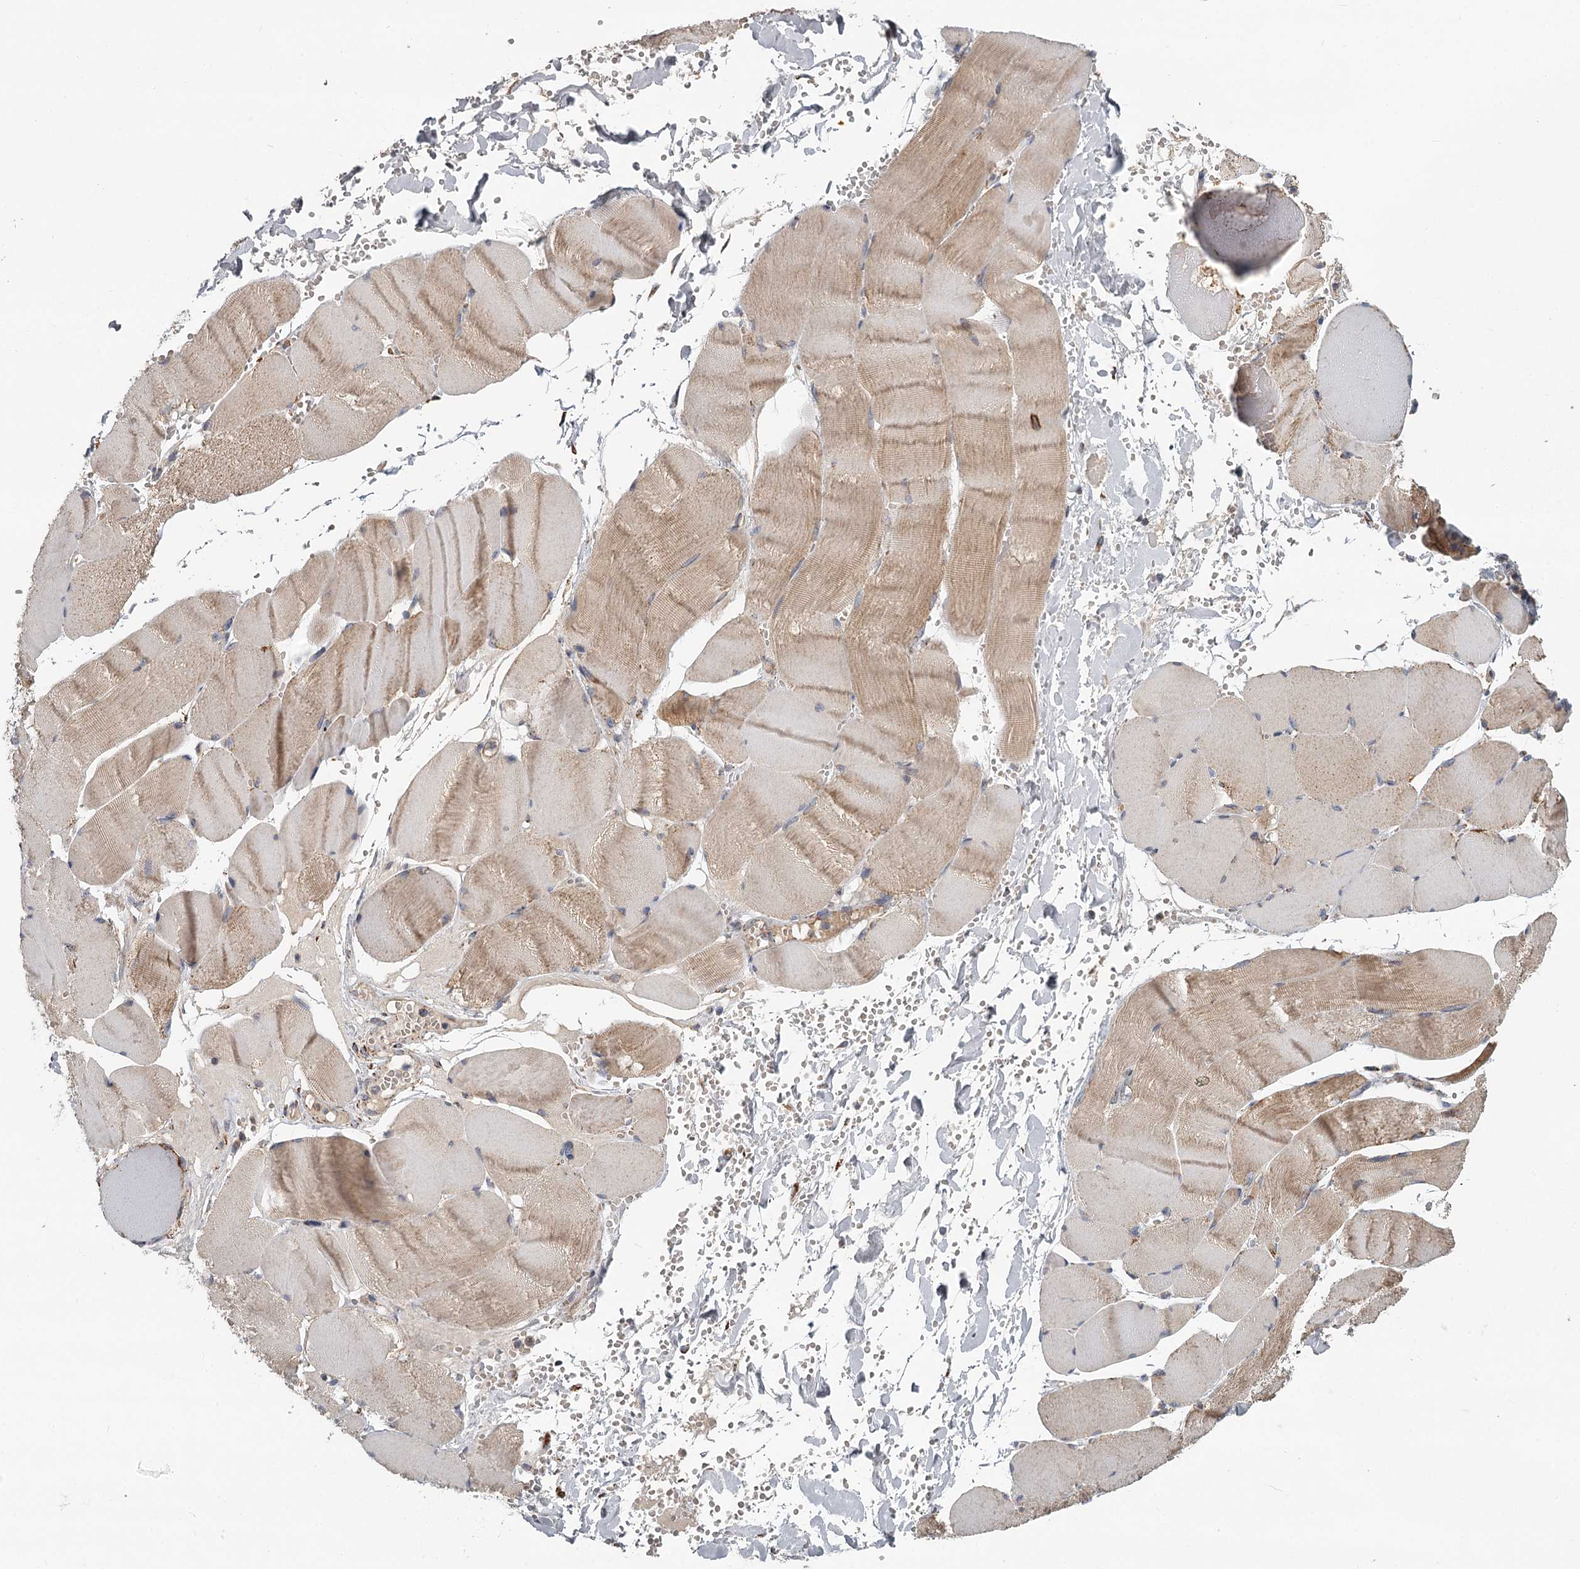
{"staining": {"intensity": "negative", "quantity": "none", "location": "none"}, "tissue": "adipose tissue", "cell_type": "Adipocytes", "image_type": "normal", "snomed": [{"axis": "morphology", "description": "Normal tissue, NOS"}, {"axis": "topography", "description": "Skeletal muscle"}, {"axis": "topography", "description": "Peripheral nerve tissue"}], "caption": "DAB immunohistochemical staining of unremarkable adipose tissue shows no significant staining in adipocytes.", "gene": "CDC123", "patient": {"sex": "female", "age": 55}}